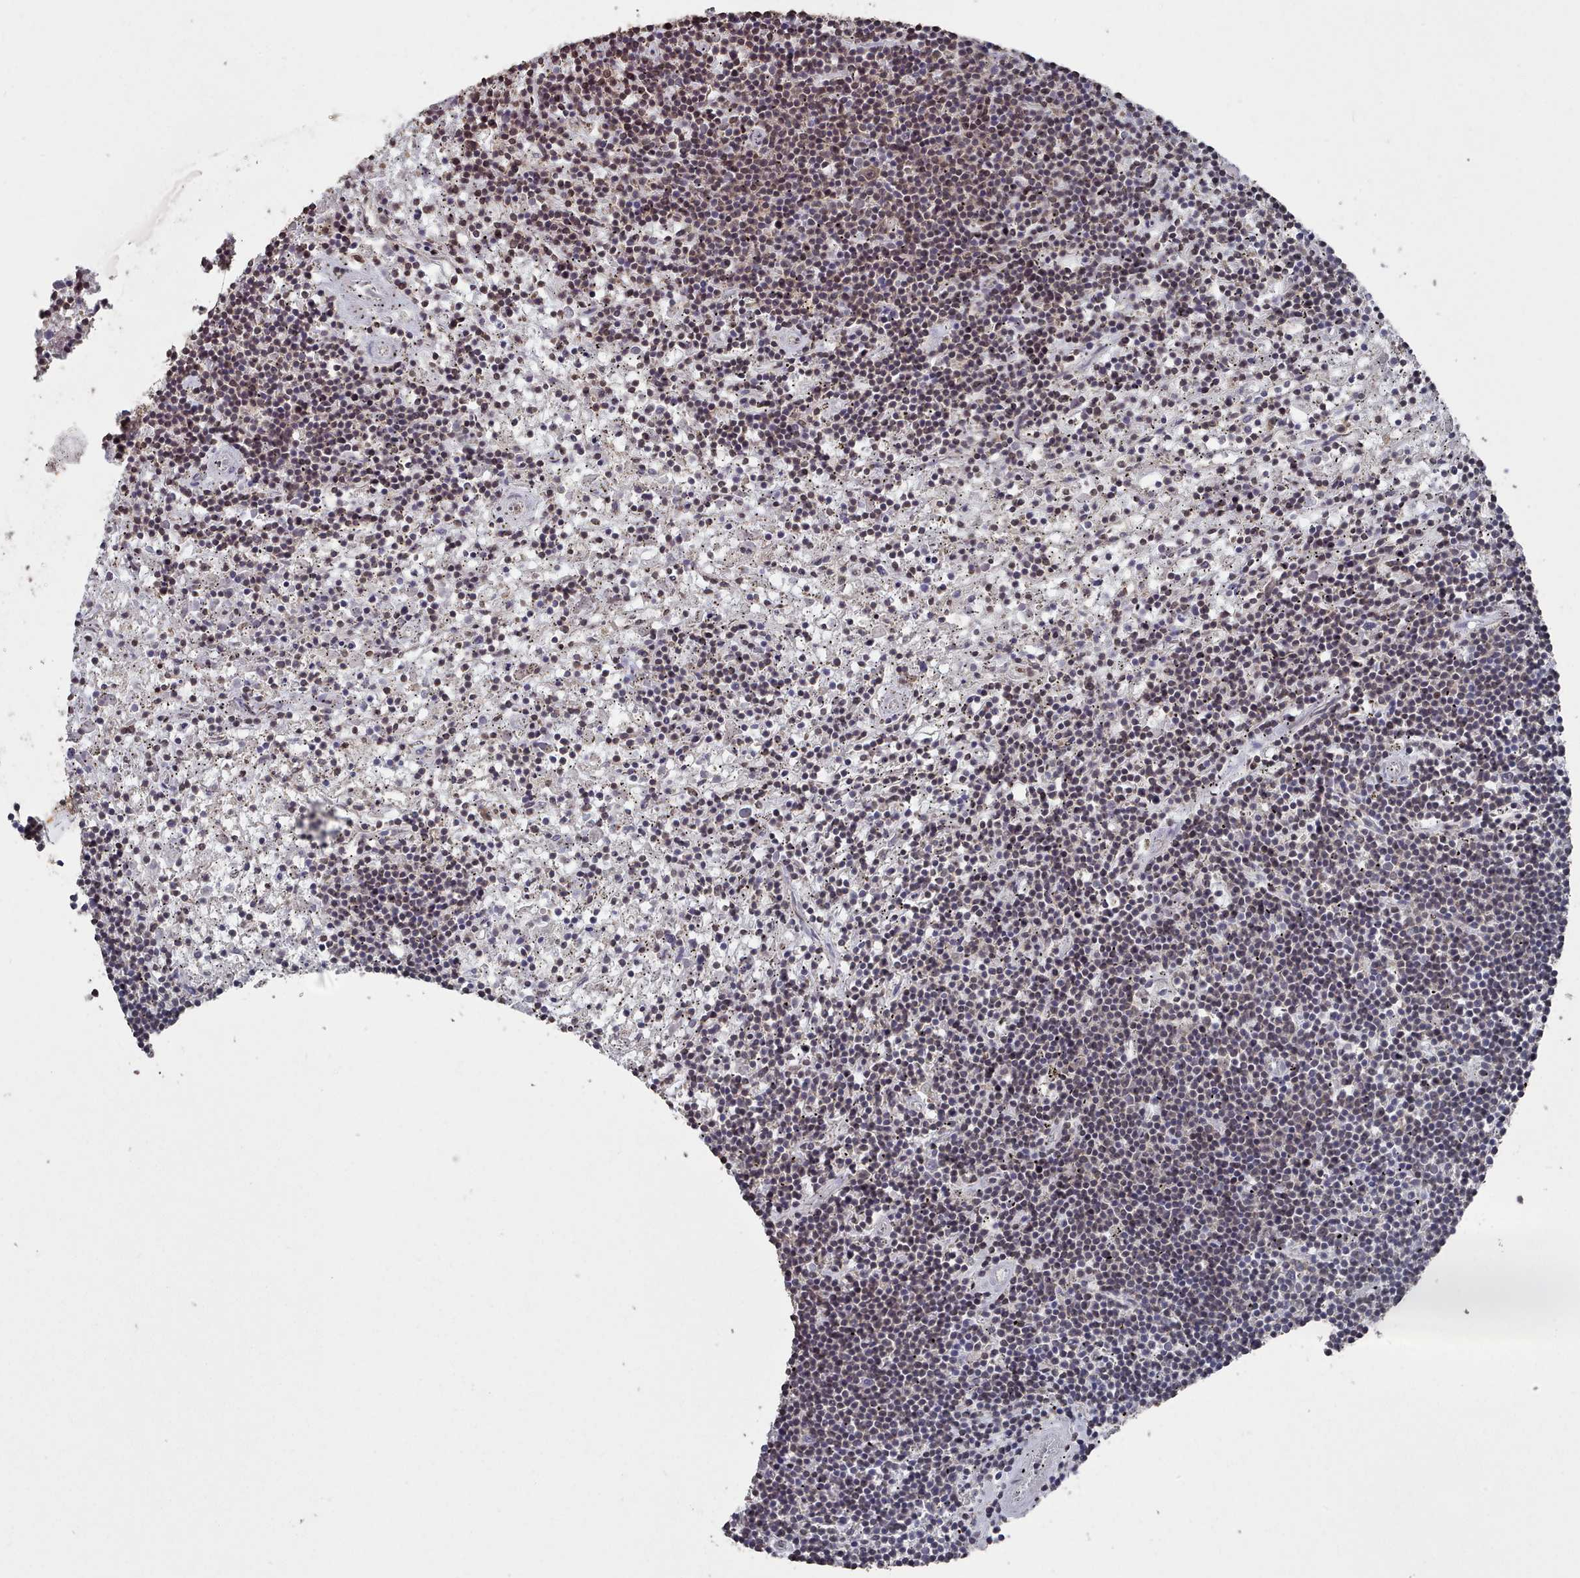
{"staining": {"intensity": "moderate", "quantity": "<25%", "location": "nuclear"}, "tissue": "lymphoma", "cell_type": "Tumor cells", "image_type": "cancer", "snomed": [{"axis": "morphology", "description": "Malignant lymphoma, non-Hodgkin's type, Low grade"}, {"axis": "topography", "description": "Spleen"}], "caption": "Malignant lymphoma, non-Hodgkin's type (low-grade) was stained to show a protein in brown. There is low levels of moderate nuclear positivity in approximately <25% of tumor cells.", "gene": "PNRC2", "patient": {"sex": "male", "age": 76}}